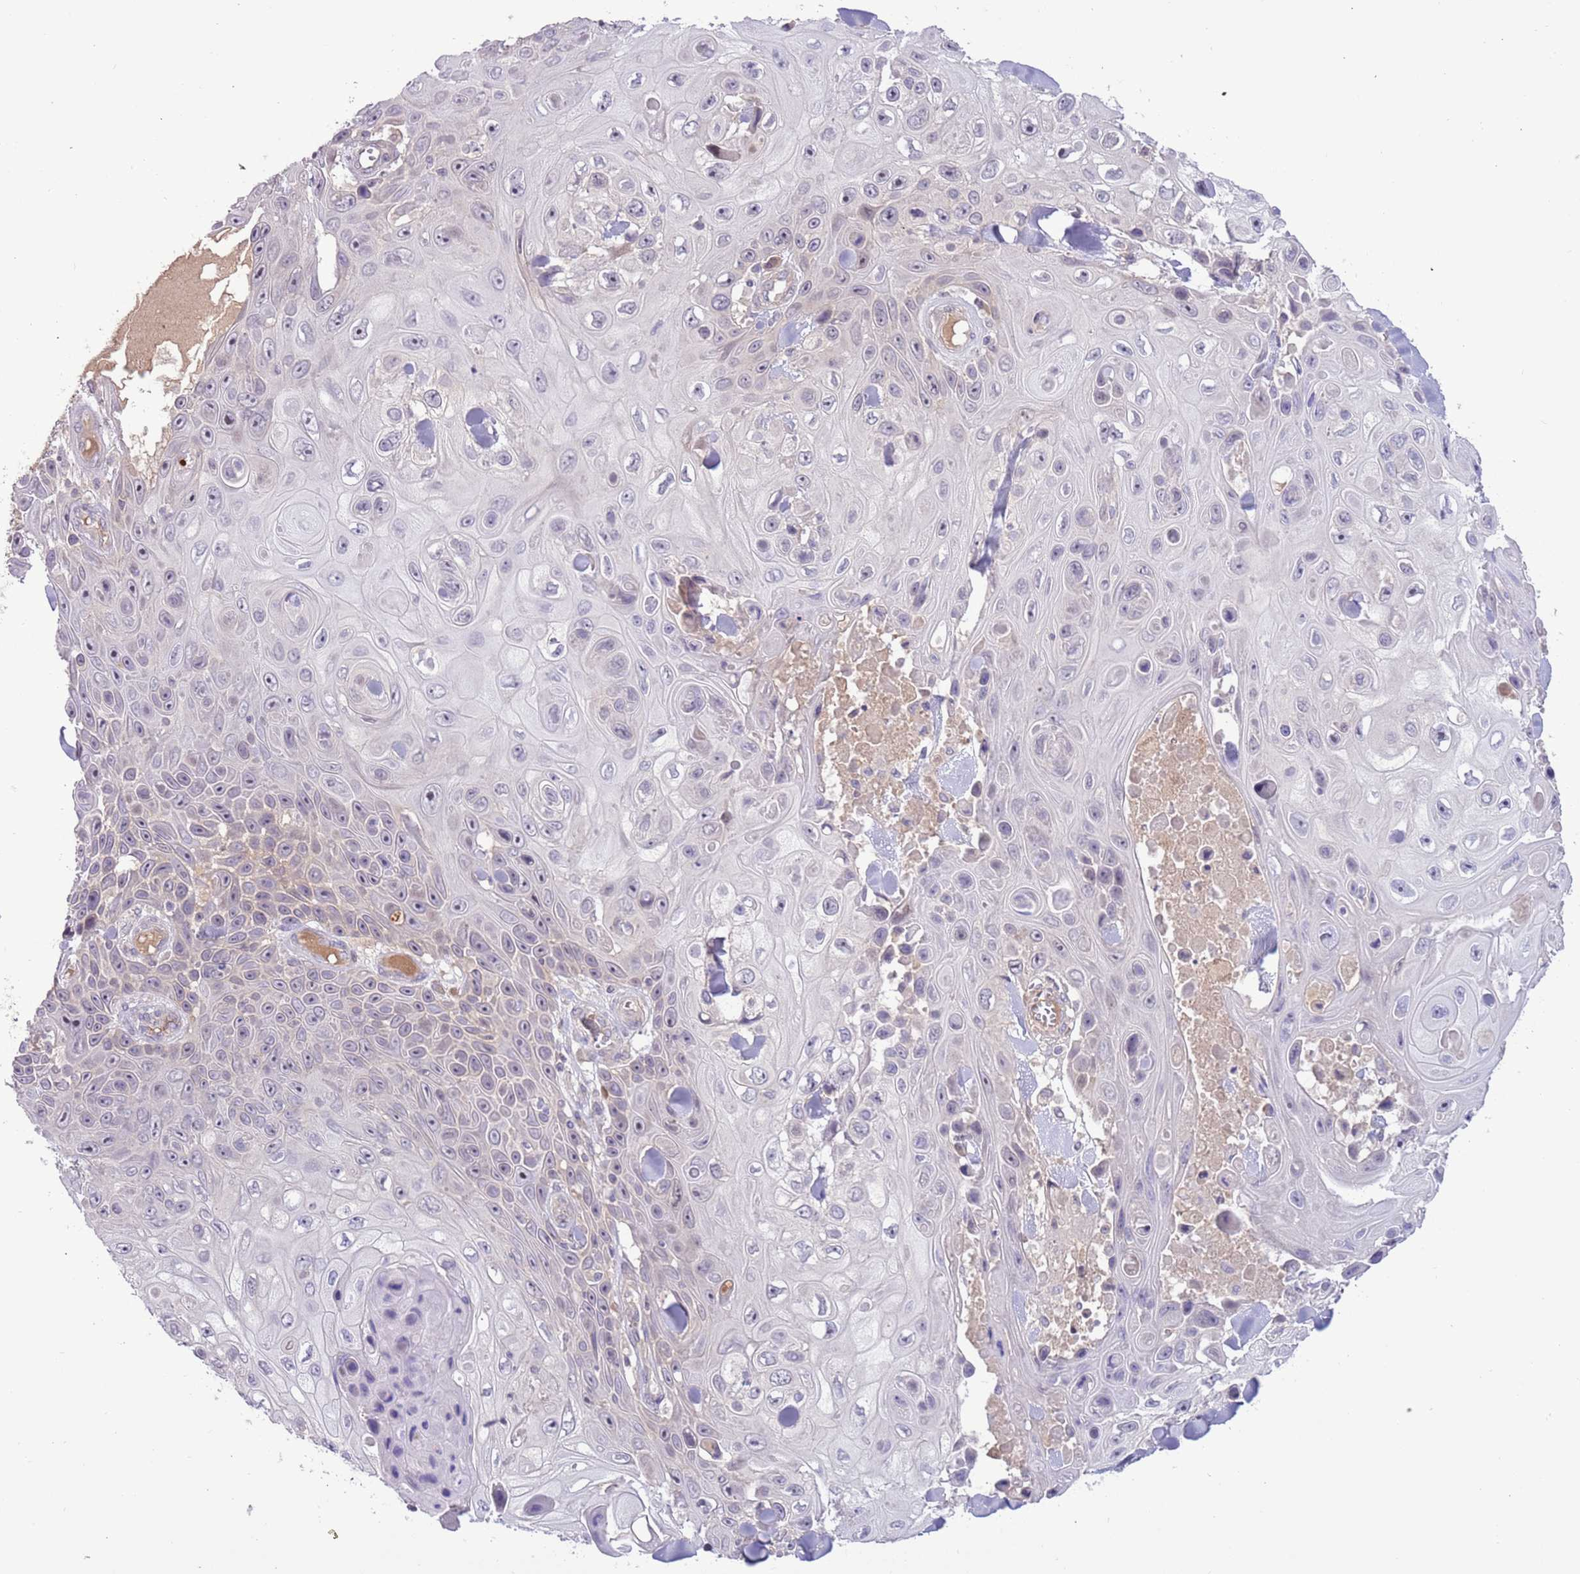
{"staining": {"intensity": "negative", "quantity": "none", "location": "none"}, "tissue": "skin cancer", "cell_type": "Tumor cells", "image_type": "cancer", "snomed": [{"axis": "morphology", "description": "Squamous cell carcinoma, NOS"}, {"axis": "topography", "description": "Skin"}], "caption": "The histopathology image demonstrates no significant staining in tumor cells of skin cancer (squamous cell carcinoma). (DAB immunohistochemistry, high magnification).", "gene": "SHROOM3", "patient": {"sex": "male", "age": 82}}